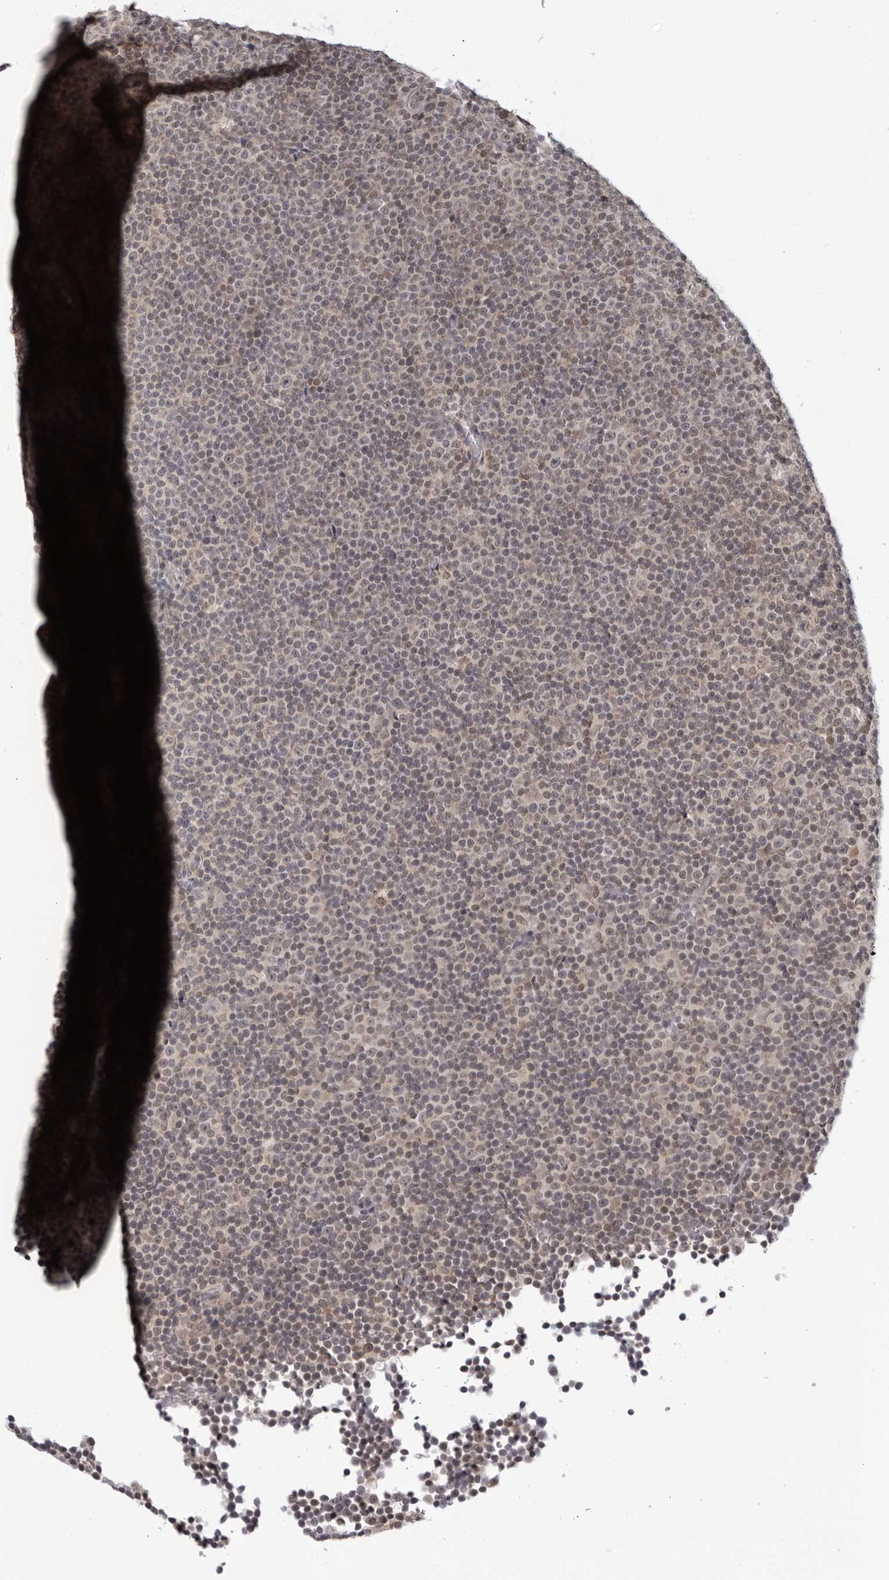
{"staining": {"intensity": "weak", "quantity": "25%-75%", "location": "nuclear"}, "tissue": "lymphoma", "cell_type": "Tumor cells", "image_type": "cancer", "snomed": [{"axis": "morphology", "description": "Malignant lymphoma, non-Hodgkin's type, Low grade"}, {"axis": "topography", "description": "Lymph node"}], "caption": "Human lymphoma stained with a brown dye demonstrates weak nuclear positive expression in approximately 25%-75% of tumor cells.", "gene": "CC2D1B", "patient": {"sex": "female", "age": 67}}